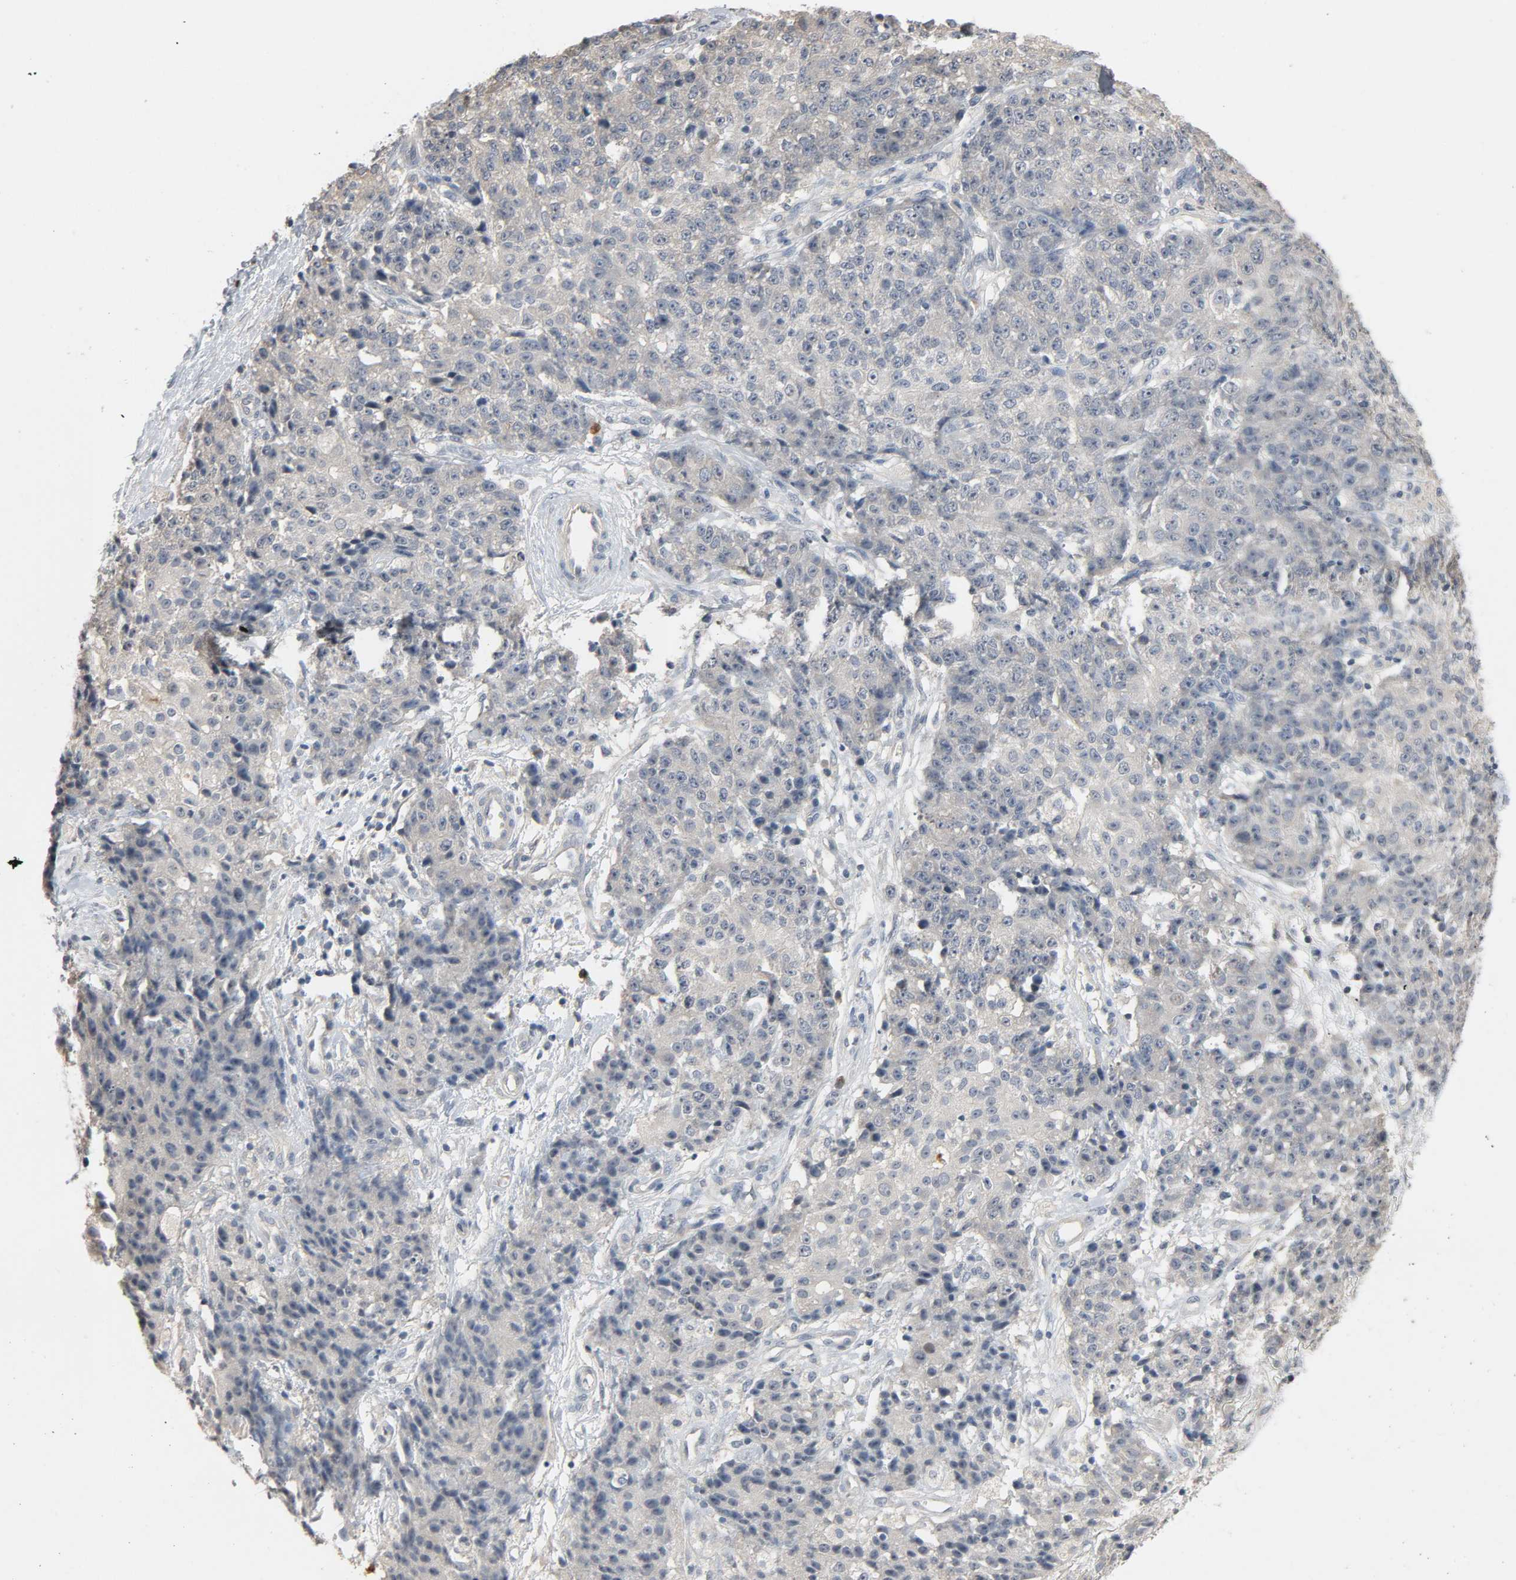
{"staining": {"intensity": "weak", "quantity": "<25%", "location": "cytoplasmic/membranous"}, "tissue": "ovarian cancer", "cell_type": "Tumor cells", "image_type": "cancer", "snomed": [{"axis": "morphology", "description": "Carcinoma, endometroid"}, {"axis": "topography", "description": "Ovary"}], "caption": "Ovarian cancer stained for a protein using IHC demonstrates no expression tumor cells.", "gene": "CD4", "patient": {"sex": "female", "age": 42}}